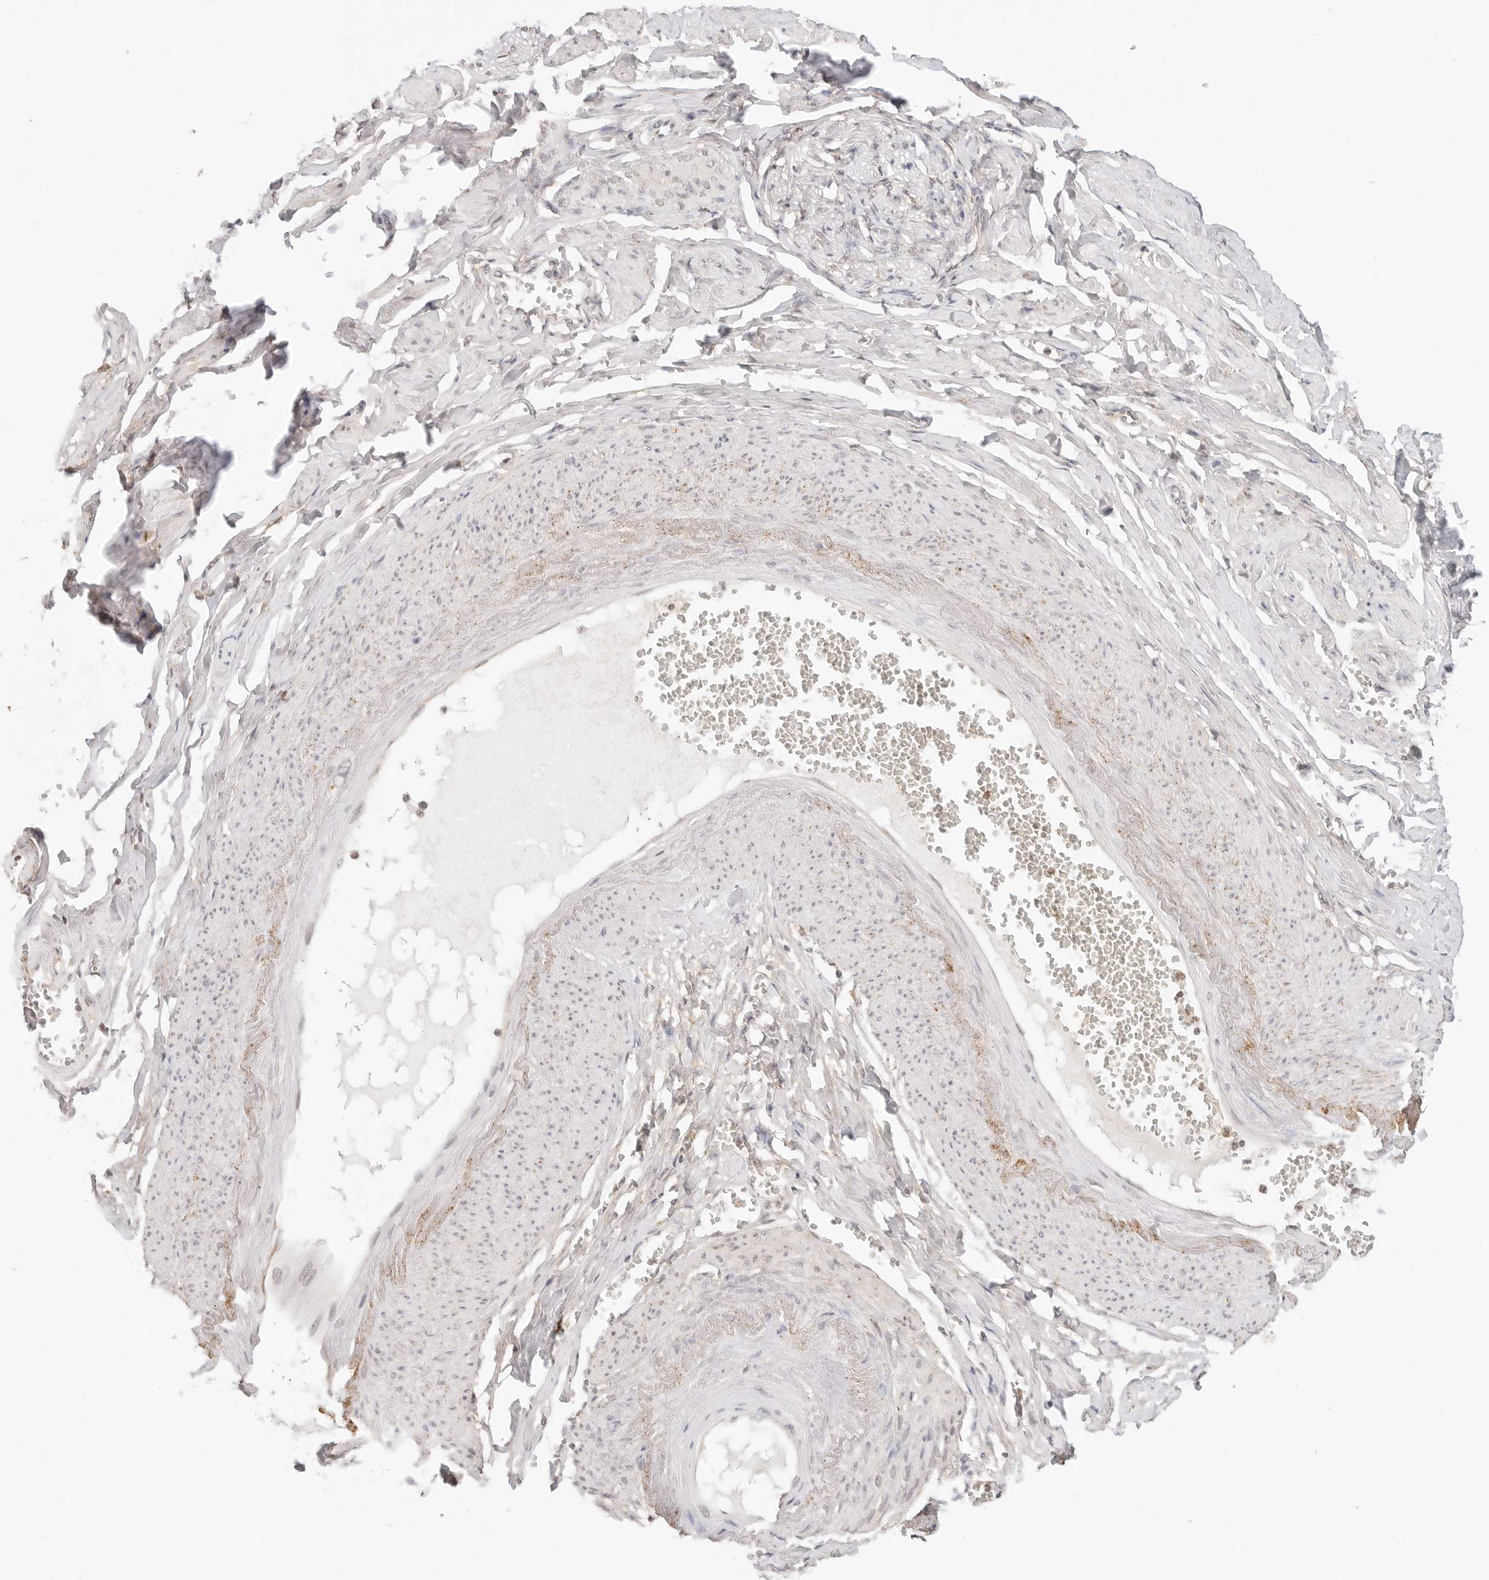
{"staining": {"intensity": "negative", "quantity": "none", "location": "none"}, "tissue": "soft tissue", "cell_type": "Fibroblasts", "image_type": "normal", "snomed": [{"axis": "morphology", "description": "Normal tissue, NOS"}, {"axis": "topography", "description": "Vascular tissue"}, {"axis": "topography", "description": "Fallopian tube"}, {"axis": "topography", "description": "Ovary"}], "caption": "Immunohistochemistry (IHC) histopathology image of normal soft tissue: human soft tissue stained with DAB exhibits no significant protein positivity in fibroblasts. (DAB immunohistochemistry (IHC) with hematoxylin counter stain).", "gene": "EPHA1", "patient": {"sex": "female", "age": 67}}